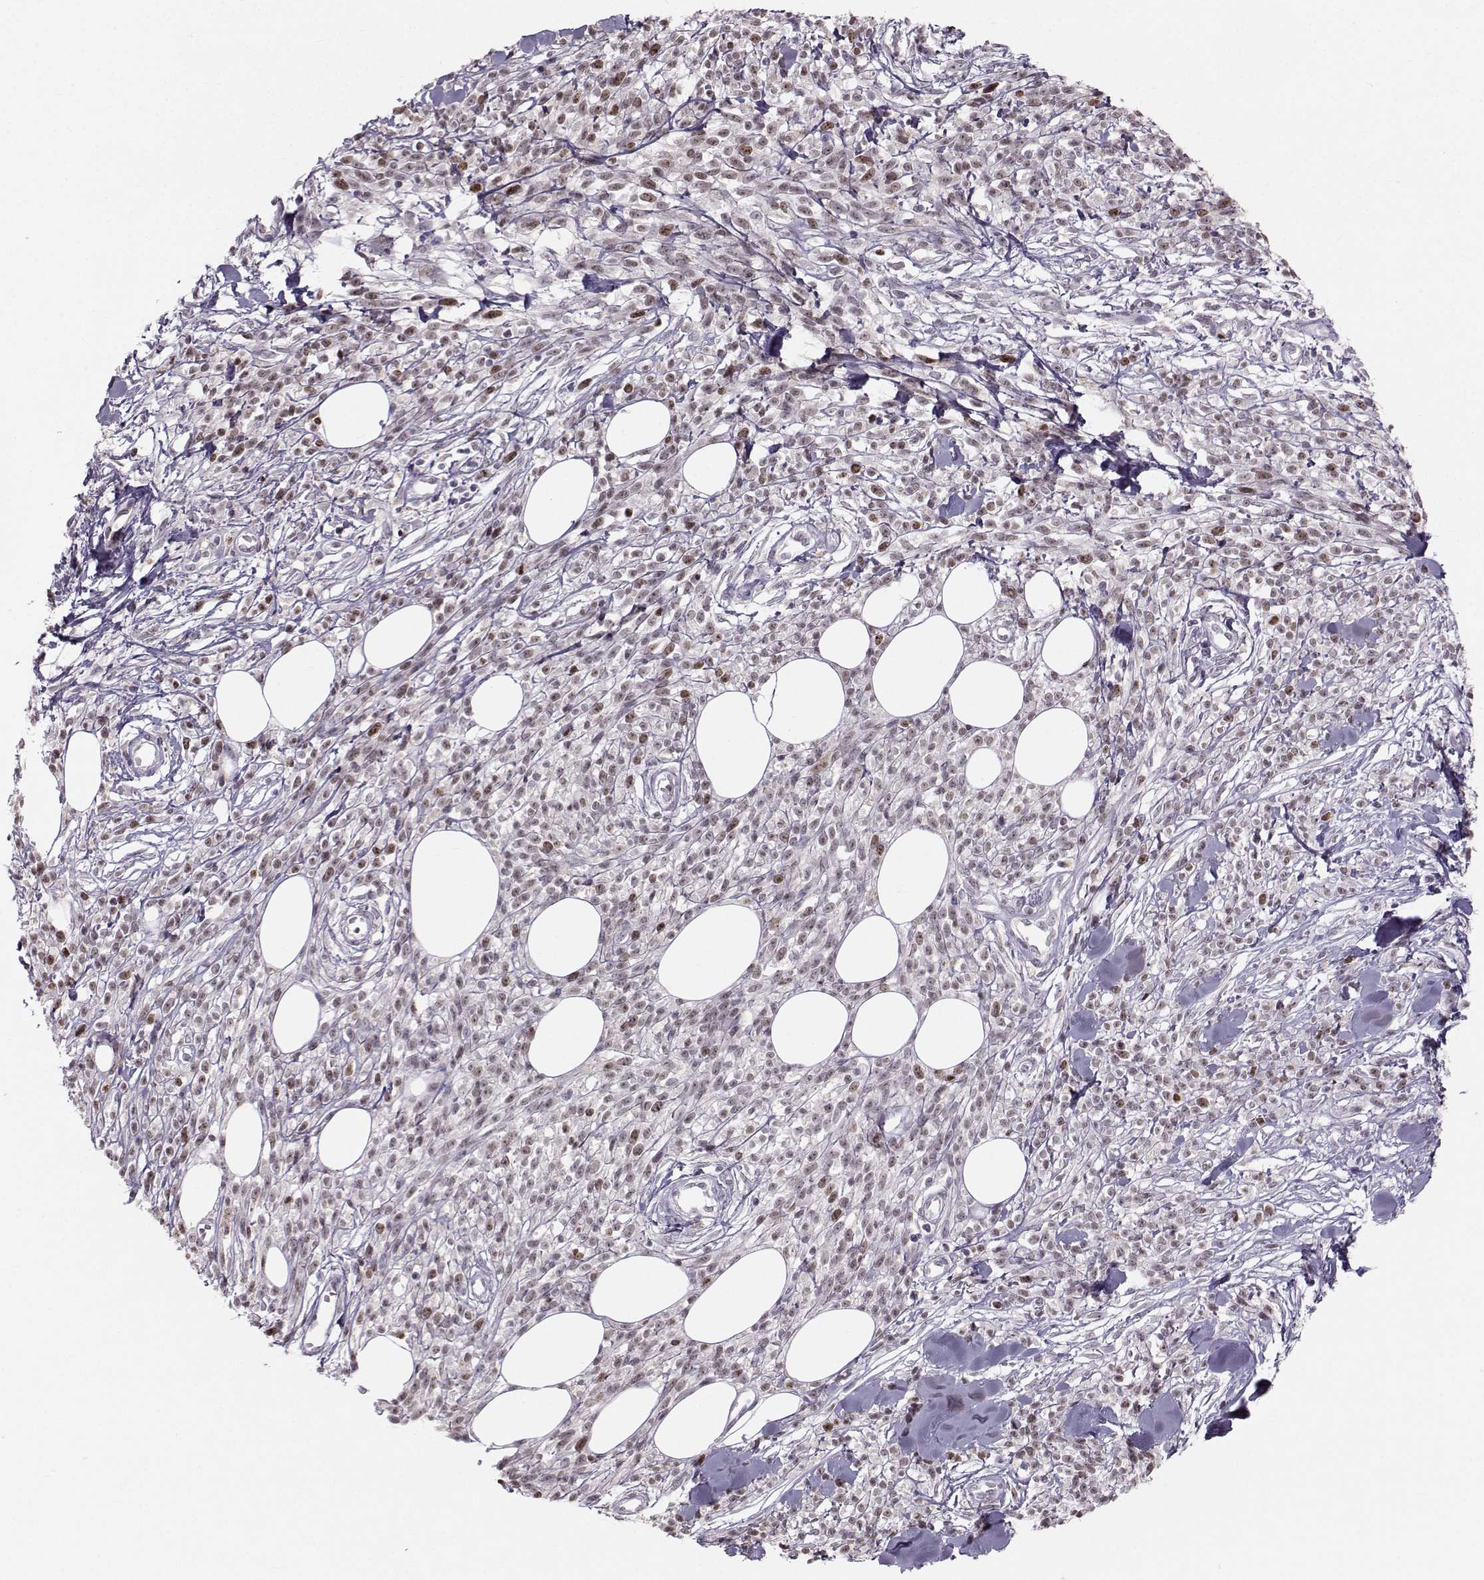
{"staining": {"intensity": "moderate", "quantity": "<25%", "location": "nuclear"}, "tissue": "melanoma", "cell_type": "Tumor cells", "image_type": "cancer", "snomed": [{"axis": "morphology", "description": "Malignant melanoma, NOS"}, {"axis": "topography", "description": "Skin"}, {"axis": "topography", "description": "Skin of trunk"}], "caption": "Protein analysis of melanoma tissue demonstrates moderate nuclear staining in about <25% of tumor cells.", "gene": "LRP8", "patient": {"sex": "male", "age": 74}}